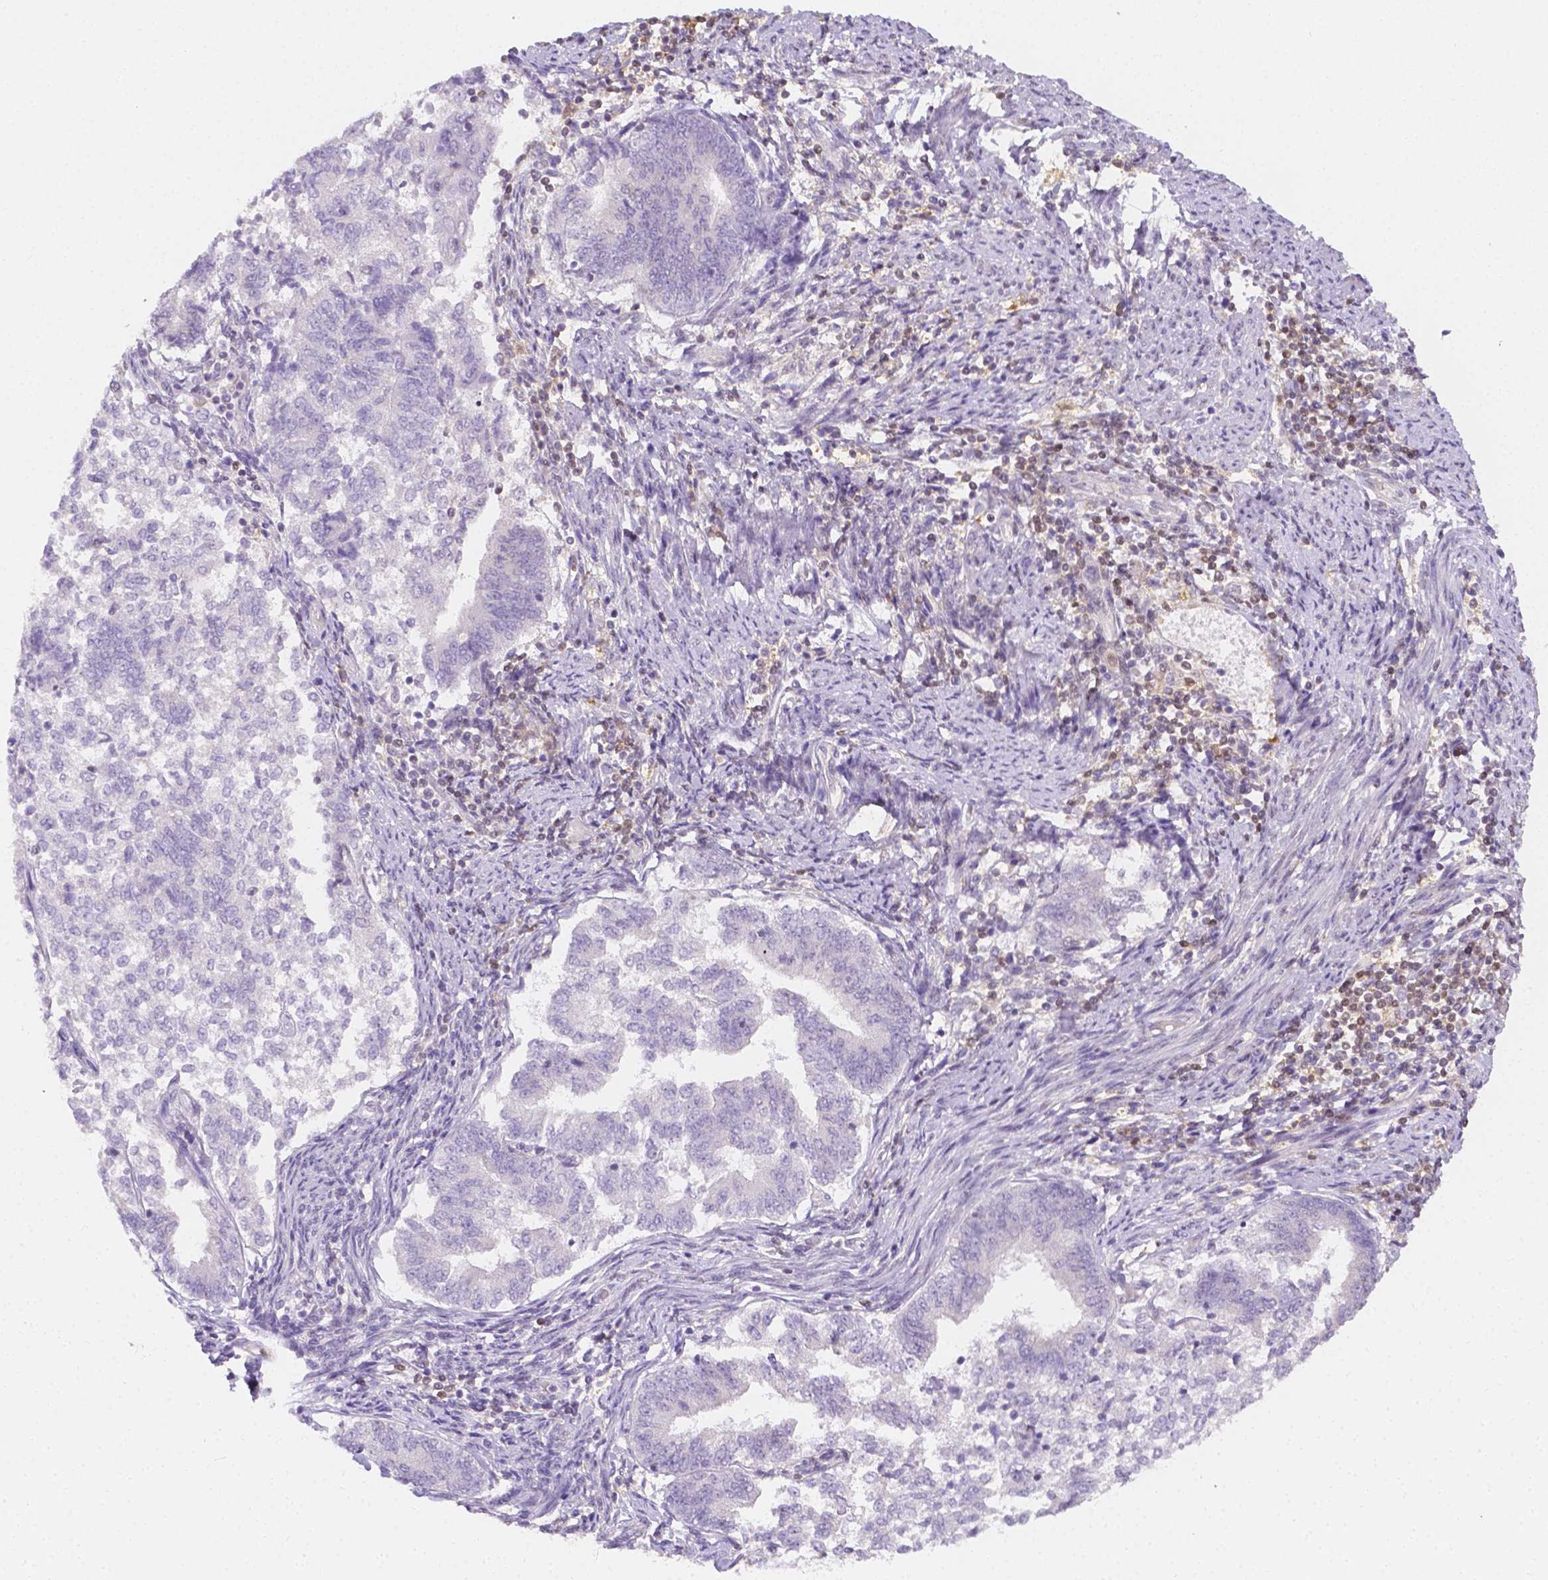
{"staining": {"intensity": "negative", "quantity": "none", "location": "none"}, "tissue": "endometrial cancer", "cell_type": "Tumor cells", "image_type": "cancer", "snomed": [{"axis": "morphology", "description": "Adenocarcinoma, NOS"}, {"axis": "topography", "description": "Endometrium"}], "caption": "This is a histopathology image of immunohistochemistry staining of endometrial adenocarcinoma, which shows no staining in tumor cells.", "gene": "SGTB", "patient": {"sex": "female", "age": 65}}